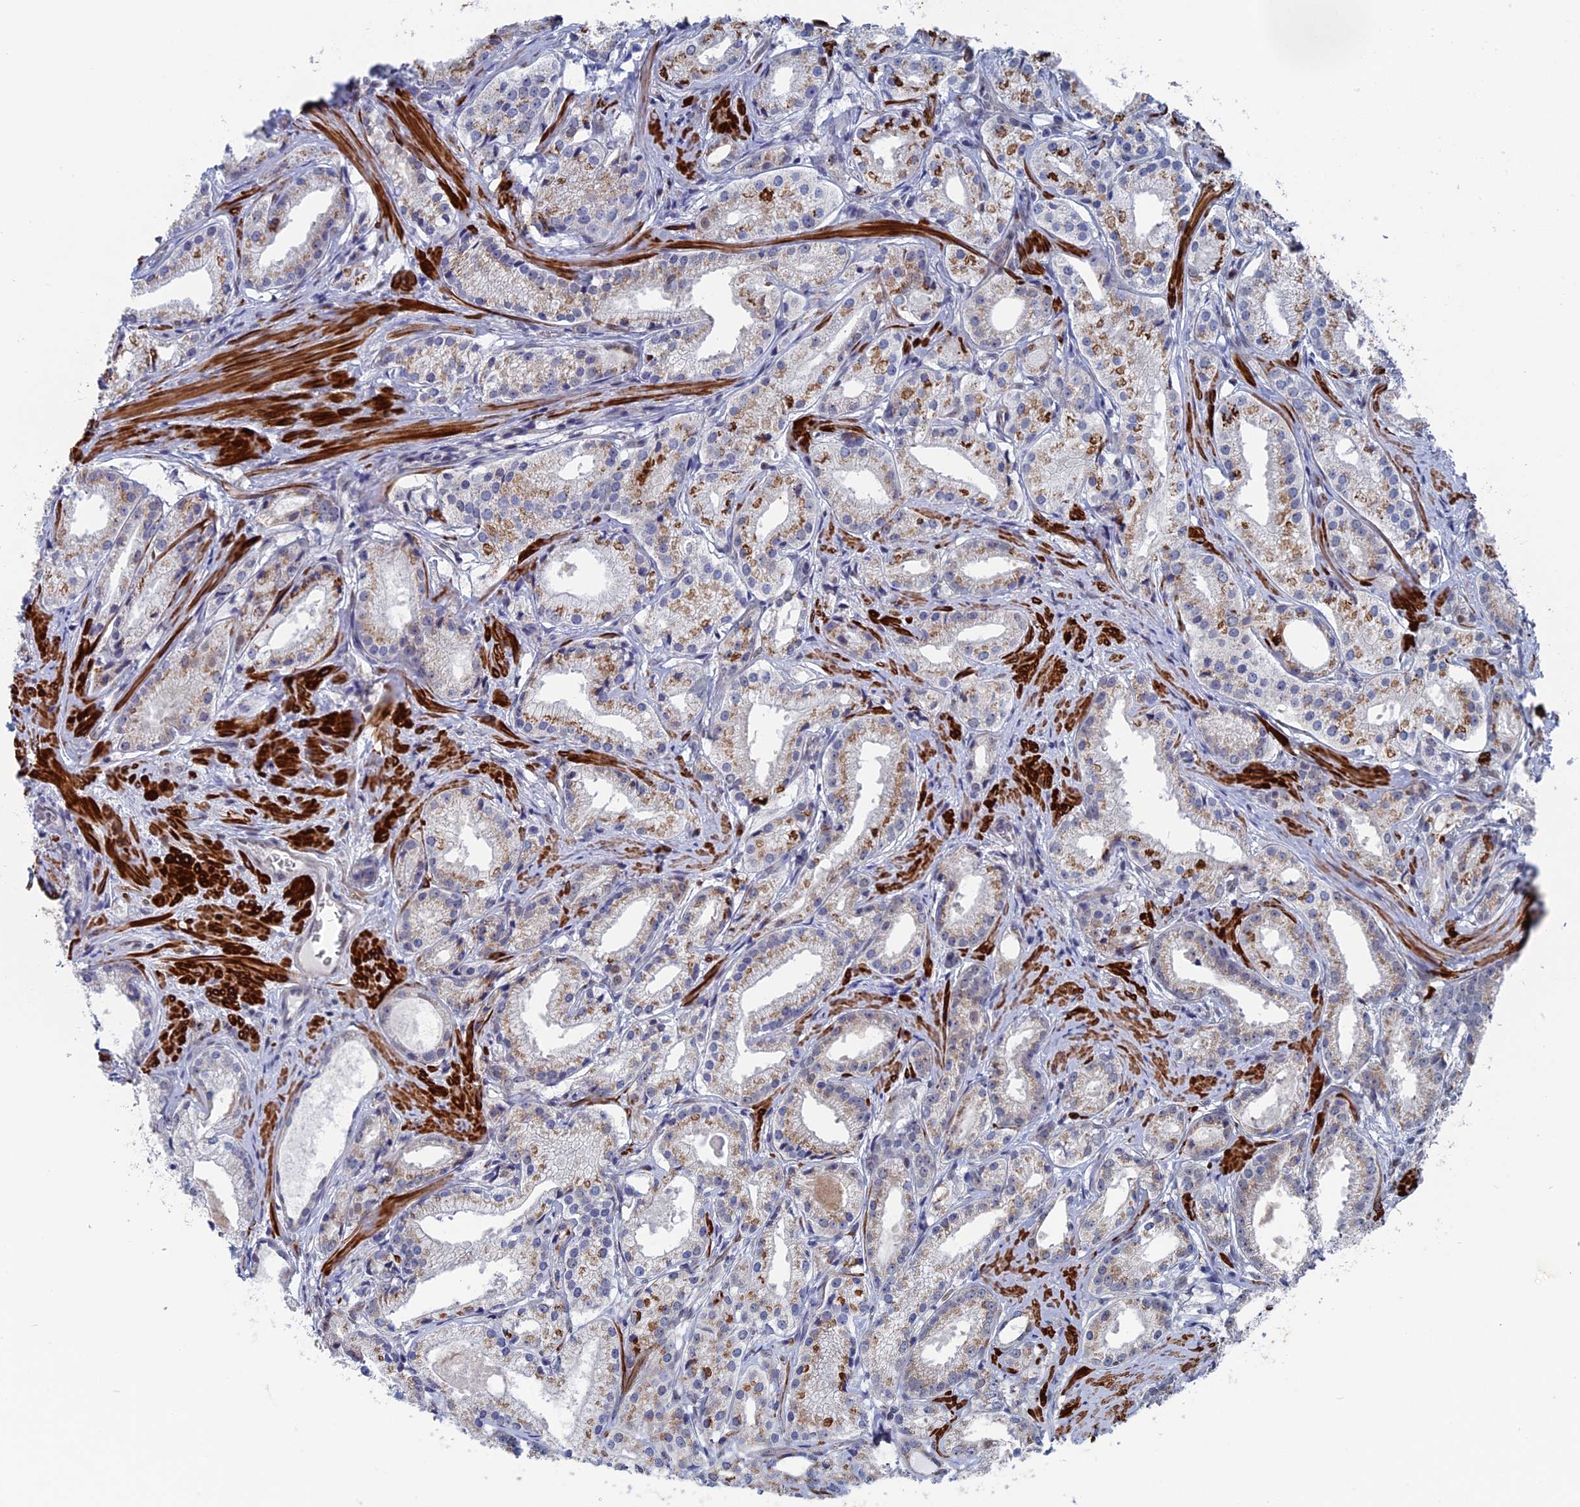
{"staining": {"intensity": "moderate", "quantity": "<25%", "location": "cytoplasmic/membranous"}, "tissue": "prostate cancer", "cell_type": "Tumor cells", "image_type": "cancer", "snomed": [{"axis": "morphology", "description": "Adenocarcinoma, Low grade"}, {"axis": "topography", "description": "Prostate"}], "caption": "Tumor cells exhibit moderate cytoplasmic/membranous positivity in about <25% of cells in prostate cancer (low-grade adenocarcinoma).", "gene": "MTRF1", "patient": {"sex": "male", "age": 57}}